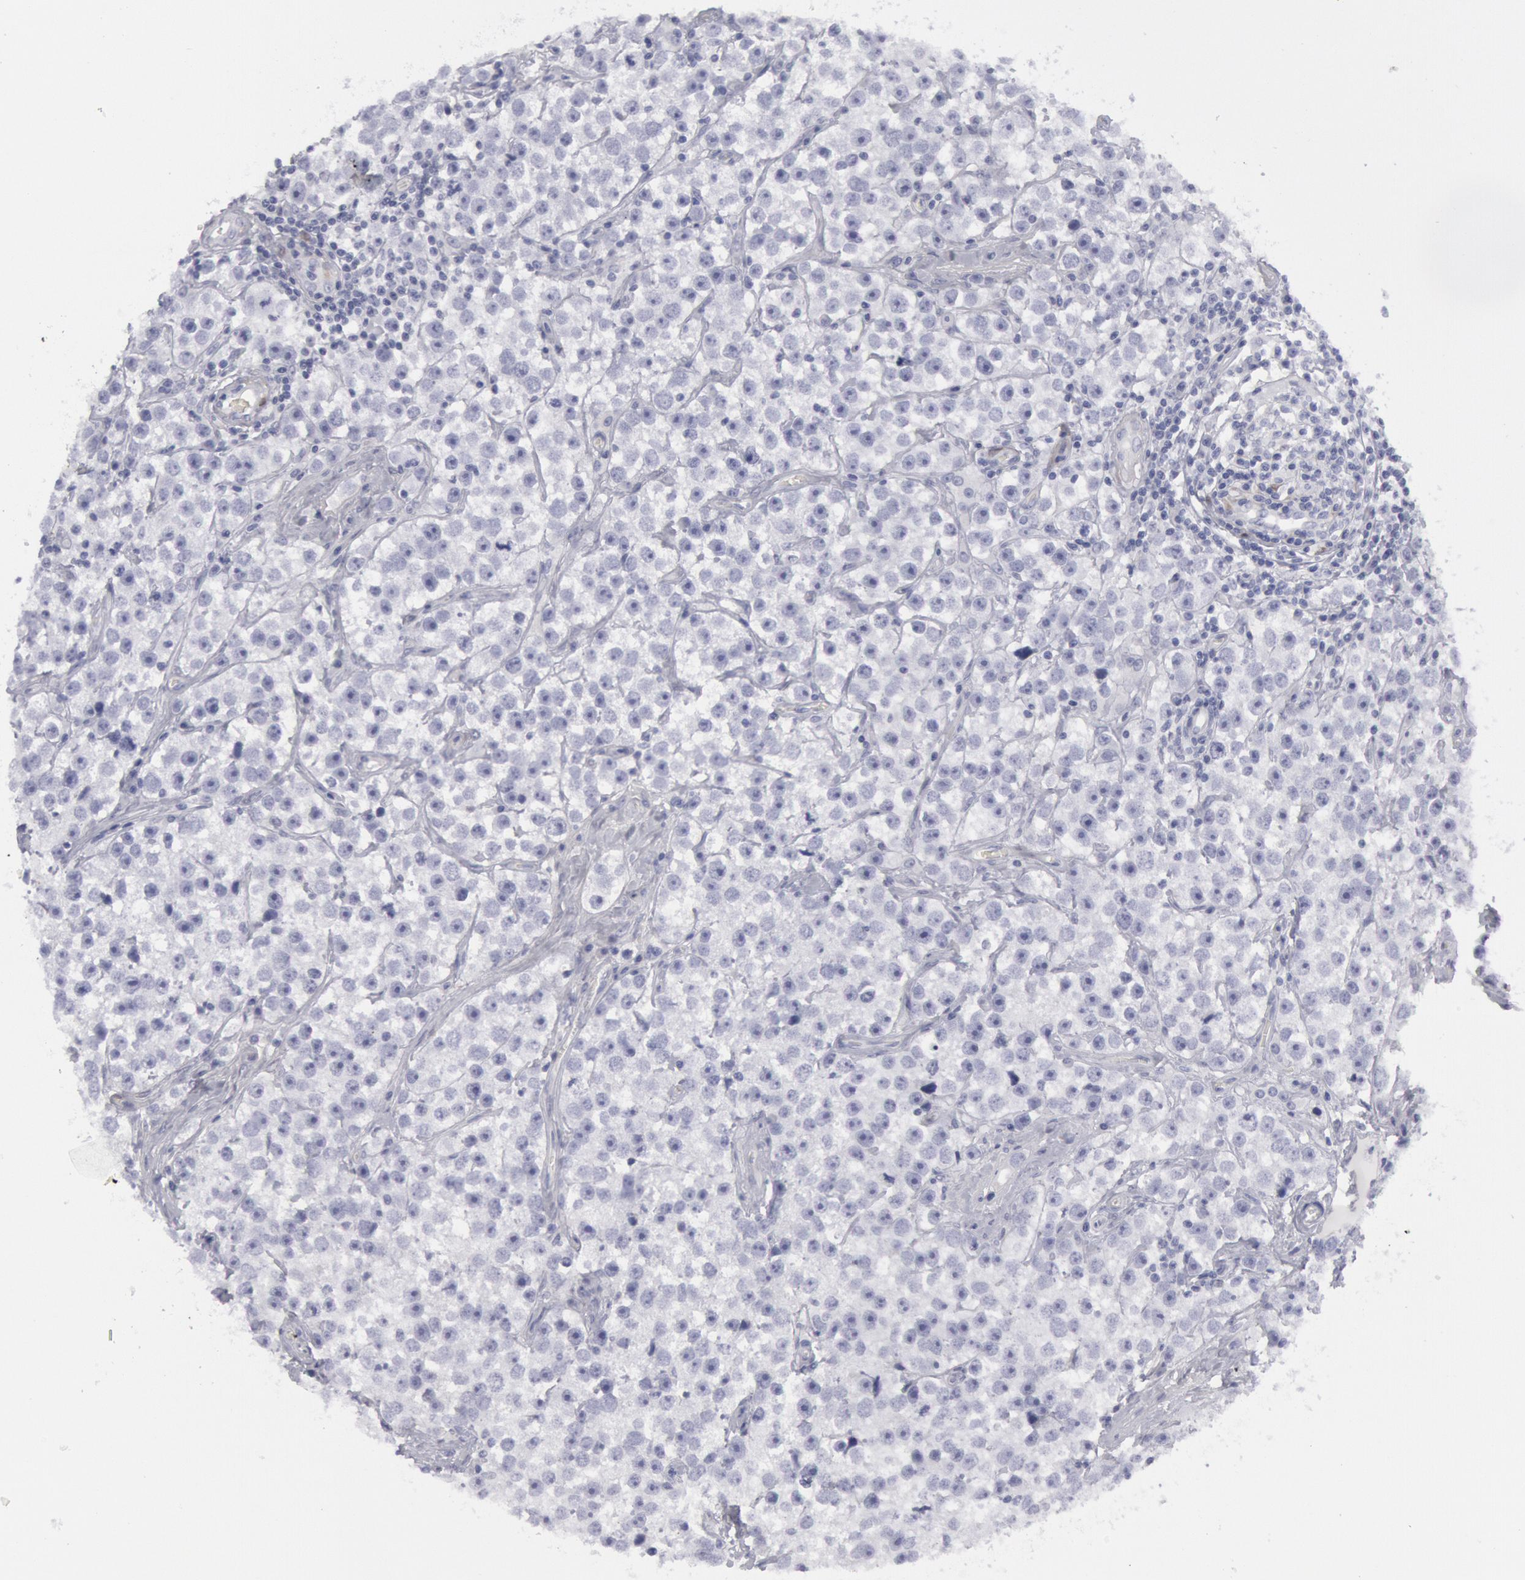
{"staining": {"intensity": "negative", "quantity": "none", "location": "none"}, "tissue": "testis cancer", "cell_type": "Tumor cells", "image_type": "cancer", "snomed": [{"axis": "morphology", "description": "Seminoma, NOS"}, {"axis": "topography", "description": "Testis"}], "caption": "Micrograph shows no protein expression in tumor cells of testis seminoma tissue.", "gene": "FHL1", "patient": {"sex": "male", "age": 32}}